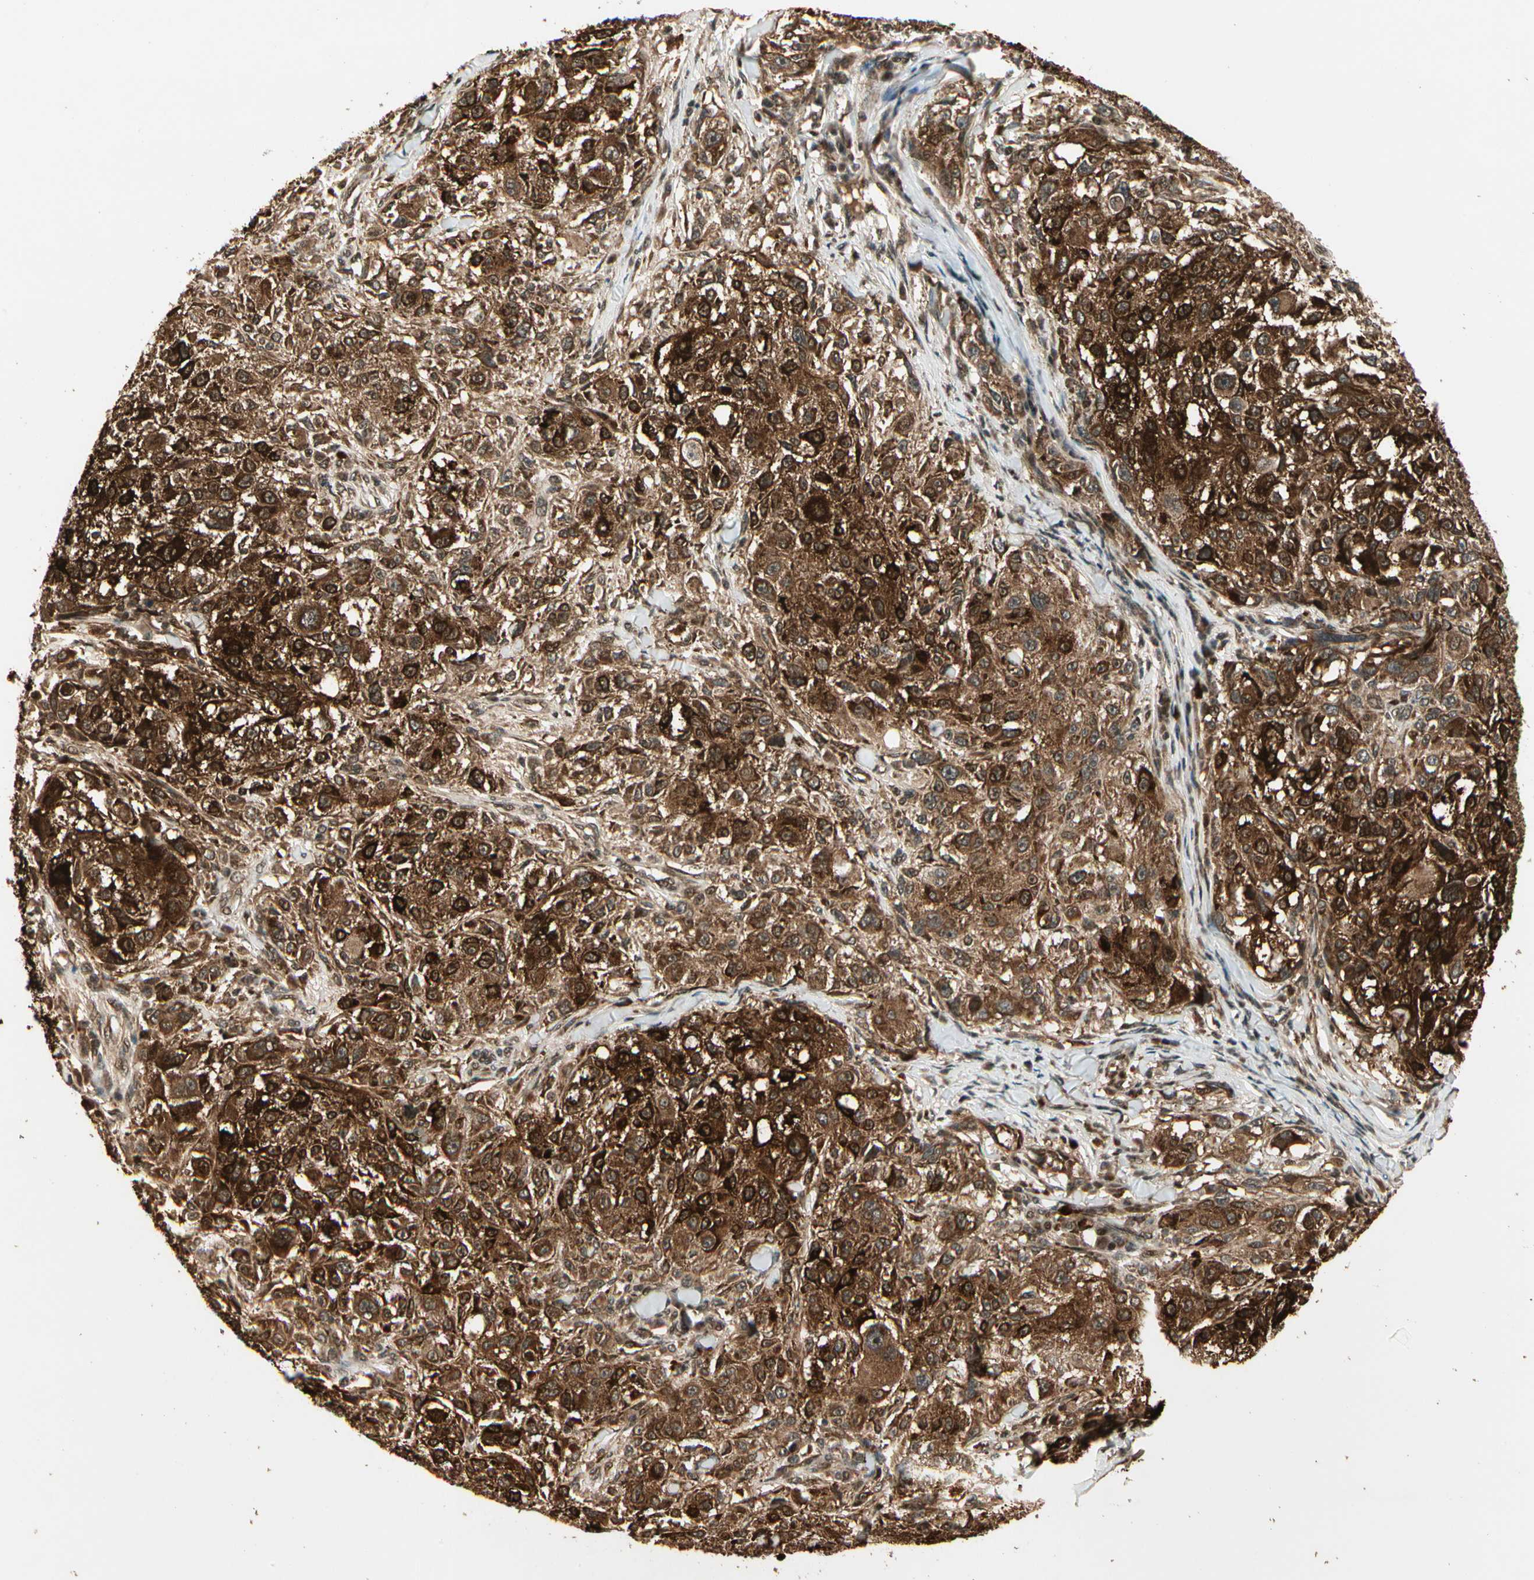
{"staining": {"intensity": "strong", "quantity": ">75%", "location": "cytoplasmic/membranous"}, "tissue": "melanoma", "cell_type": "Tumor cells", "image_type": "cancer", "snomed": [{"axis": "morphology", "description": "Necrosis, NOS"}, {"axis": "morphology", "description": "Malignant melanoma, NOS"}, {"axis": "topography", "description": "Skin"}], "caption": "High-power microscopy captured an immunohistochemistry (IHC) photomicrograph of malignant melanoma, revealing strong cytoplasmic/membranous expression in about >75% of tumor cells.", "gene": "GLUL", "patient": {"sex": "female", "age": 87}}